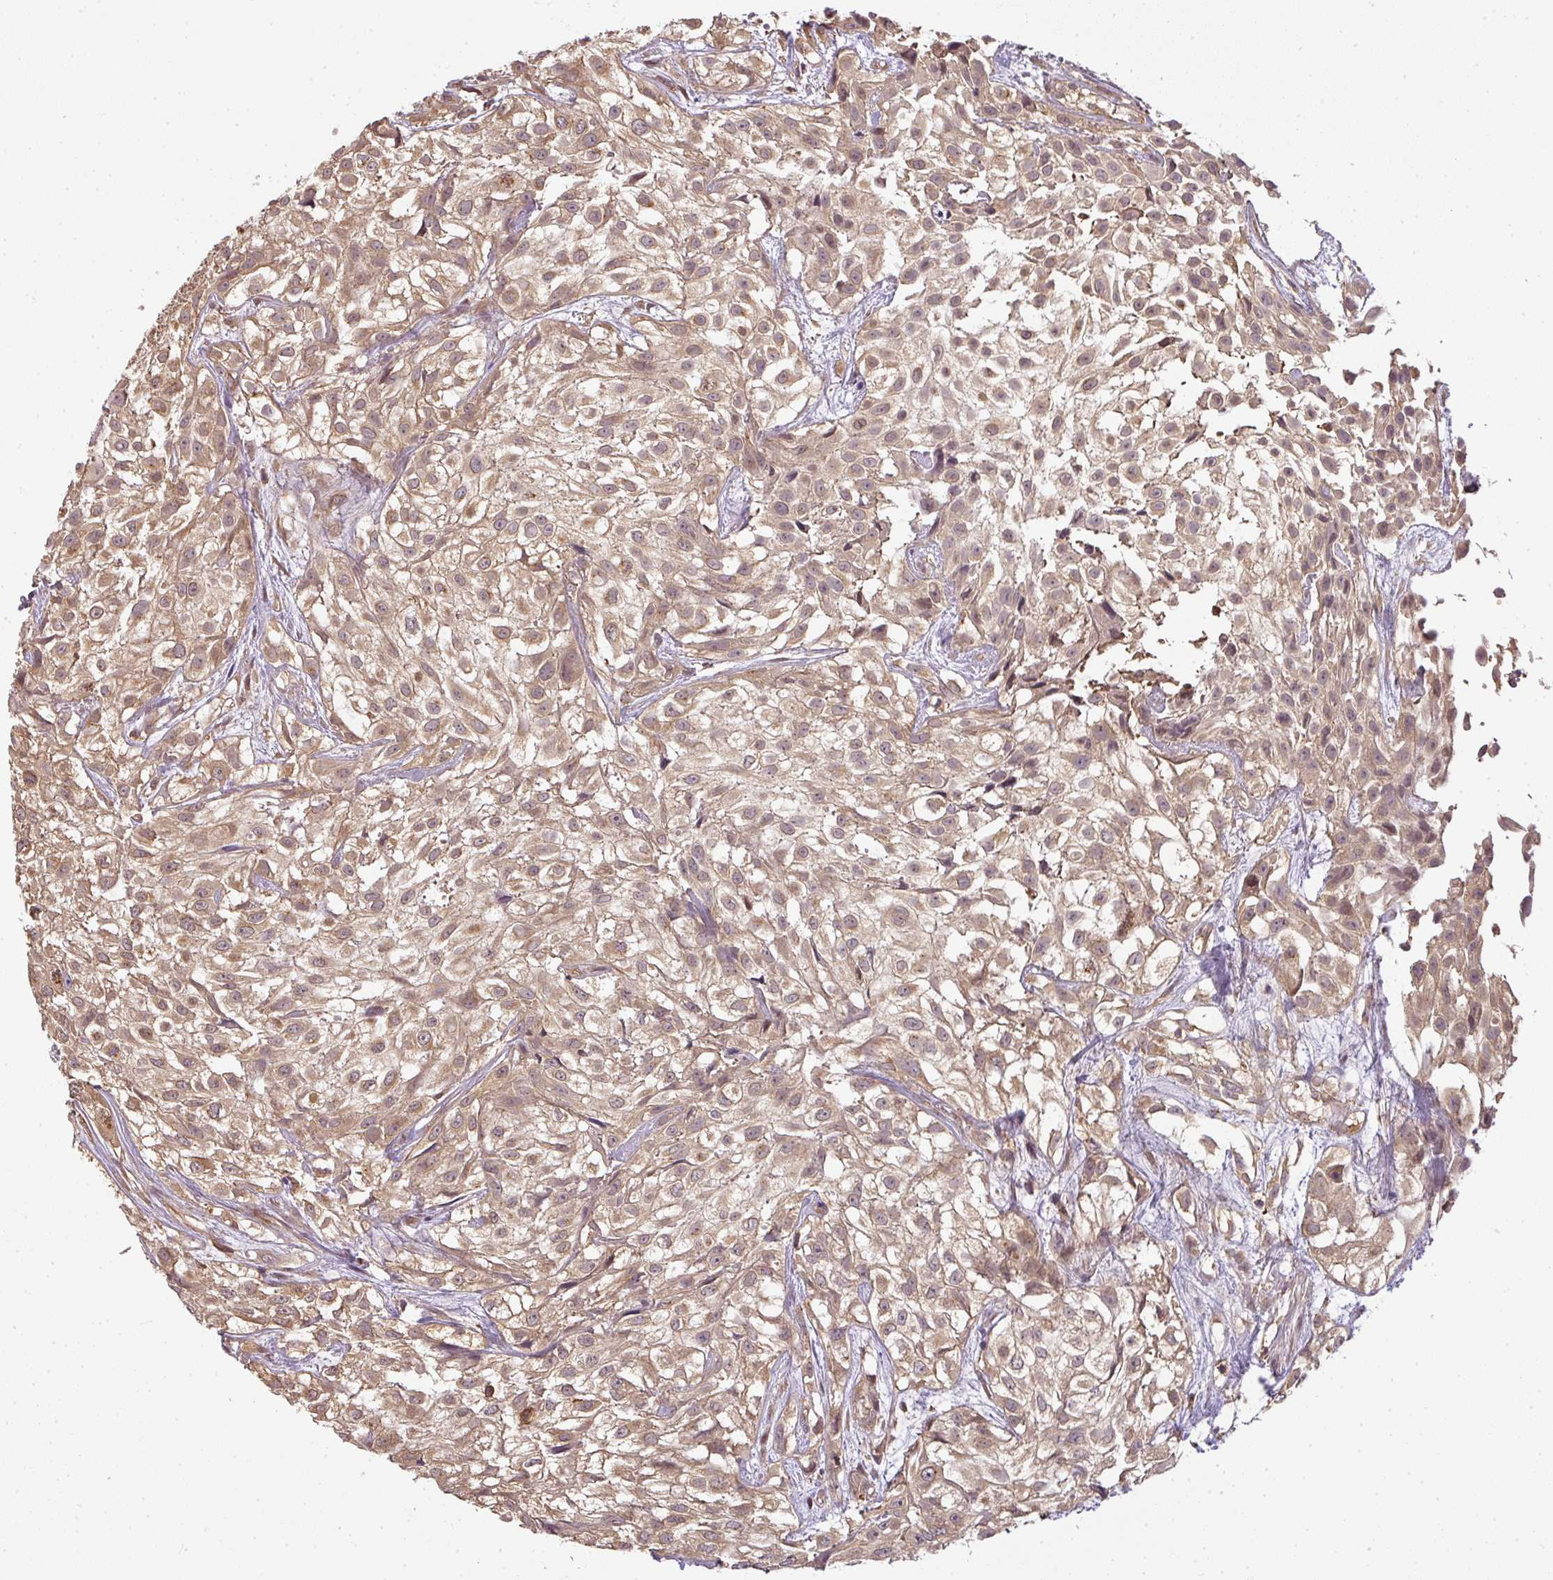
{"staining": {"intensity": "weak", "quantity": ">75%", "location": "cytoplasmic/membranous"}, "tissue": "urothelial cancer", "cell_type": "Tumor cells", "image_type": "cancer", "snomed": [{"axis": "morphology", "description": "Urothelial carcinoma, High grade"}, {"axis": "topography", "description": "Urinary bladder"}], "caption": "Immunohistochemistry of human urothelial carcinoma (high-grade) demonstrates low levels of weak cytoplasmic/membranous positivity in approximately >75% of tumor cells.", "gene": "TCL1B", "patient": {"sex": "male", "age": 56}}